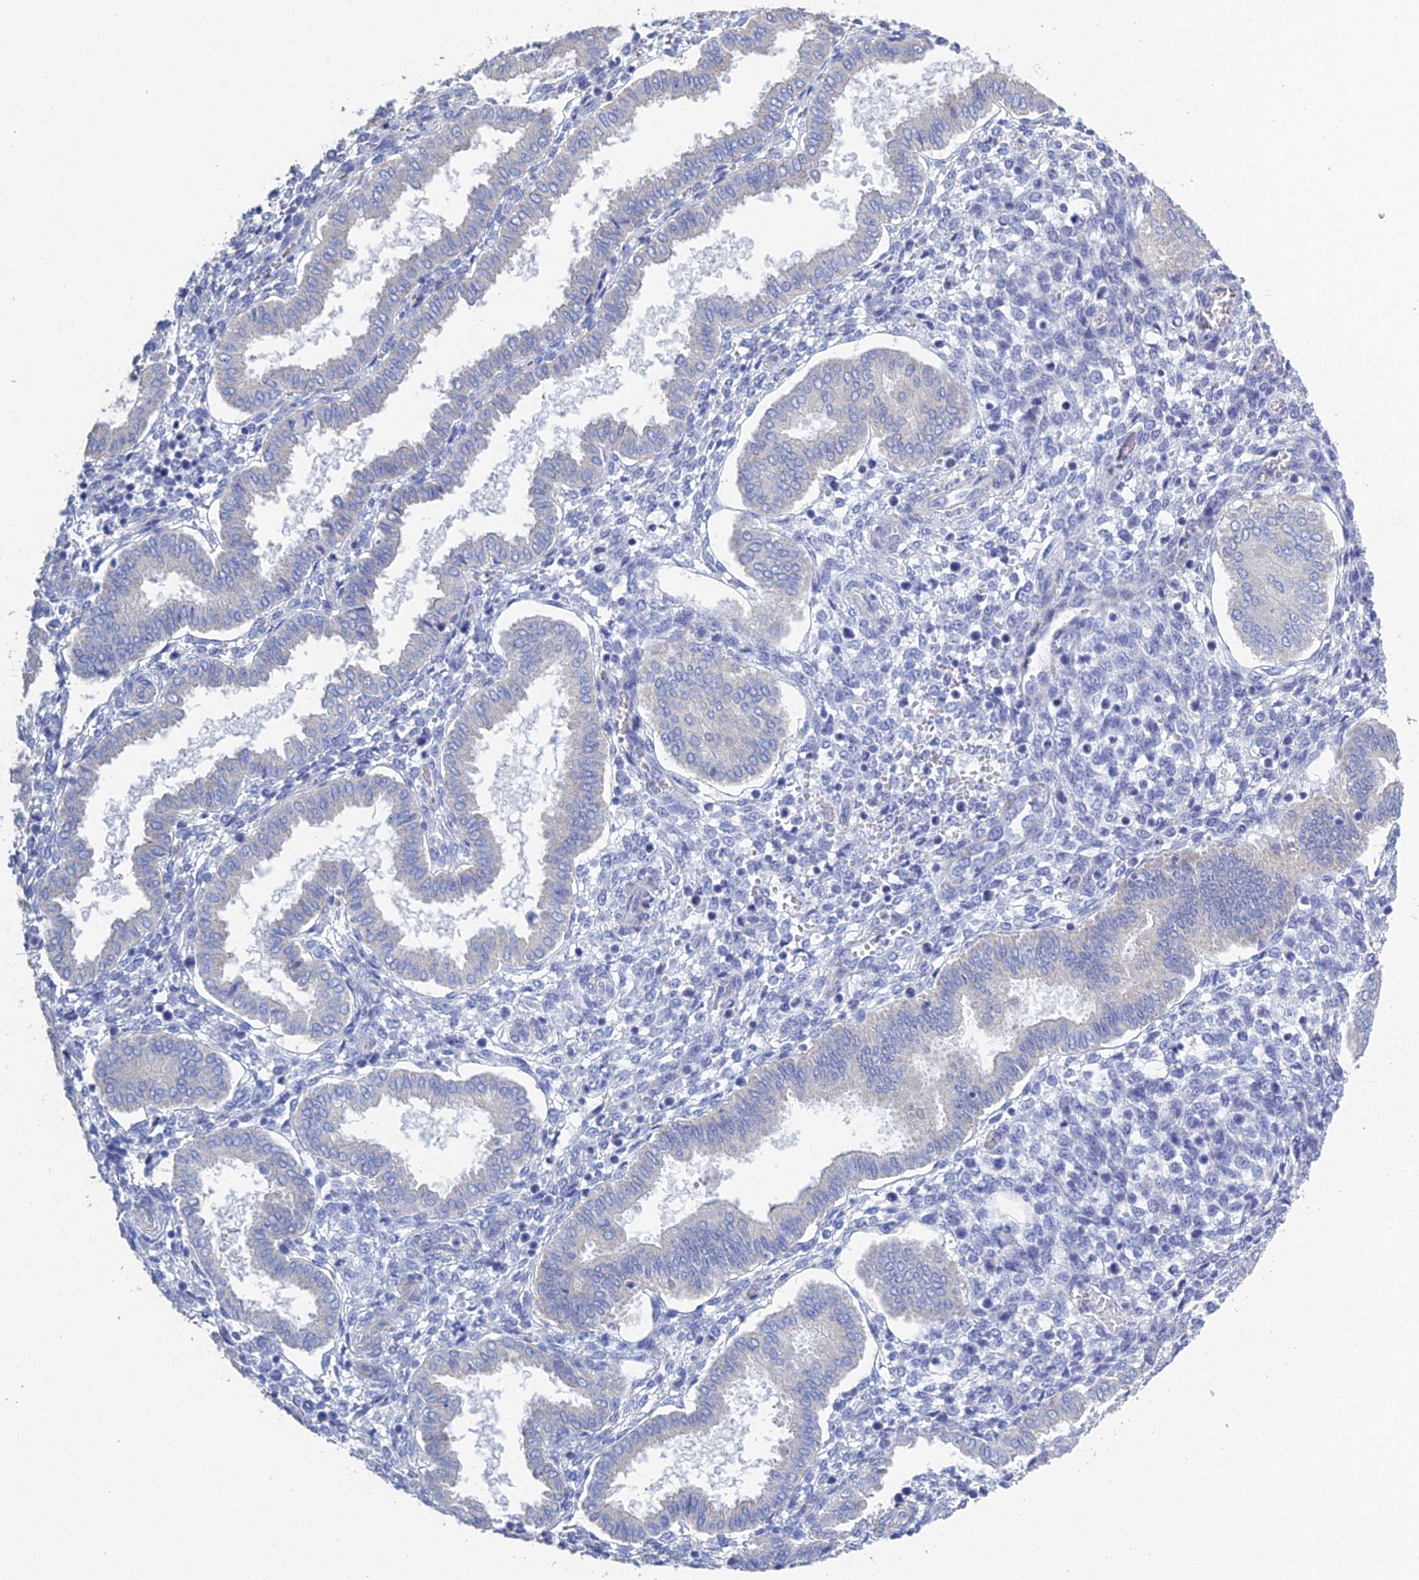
{"staining": {"intensity": "negative", "quantity": "none", "location": "none"}, "tissue": "endometrium", "cell_type": "Cells in endometrial stroma", "image_type": "normal", "snomed": [{"axis": "morphology", "description": "Normal tissue, NOS"}, {"axis": "topography", "description": "Endometrium"}], "caption": "An immunohistochemistry (IHC) micrograph of benign endometrium is shown. There is no staining in cells in endometrial stroma of endometrium. (Stains: DAB immunohistochemistry with hematoxylin counter stain, Microscopy: brightfield microscopy at high magnification).", "gene": "PCDHA8", "patient": {"sex": "female", "age": 24}}